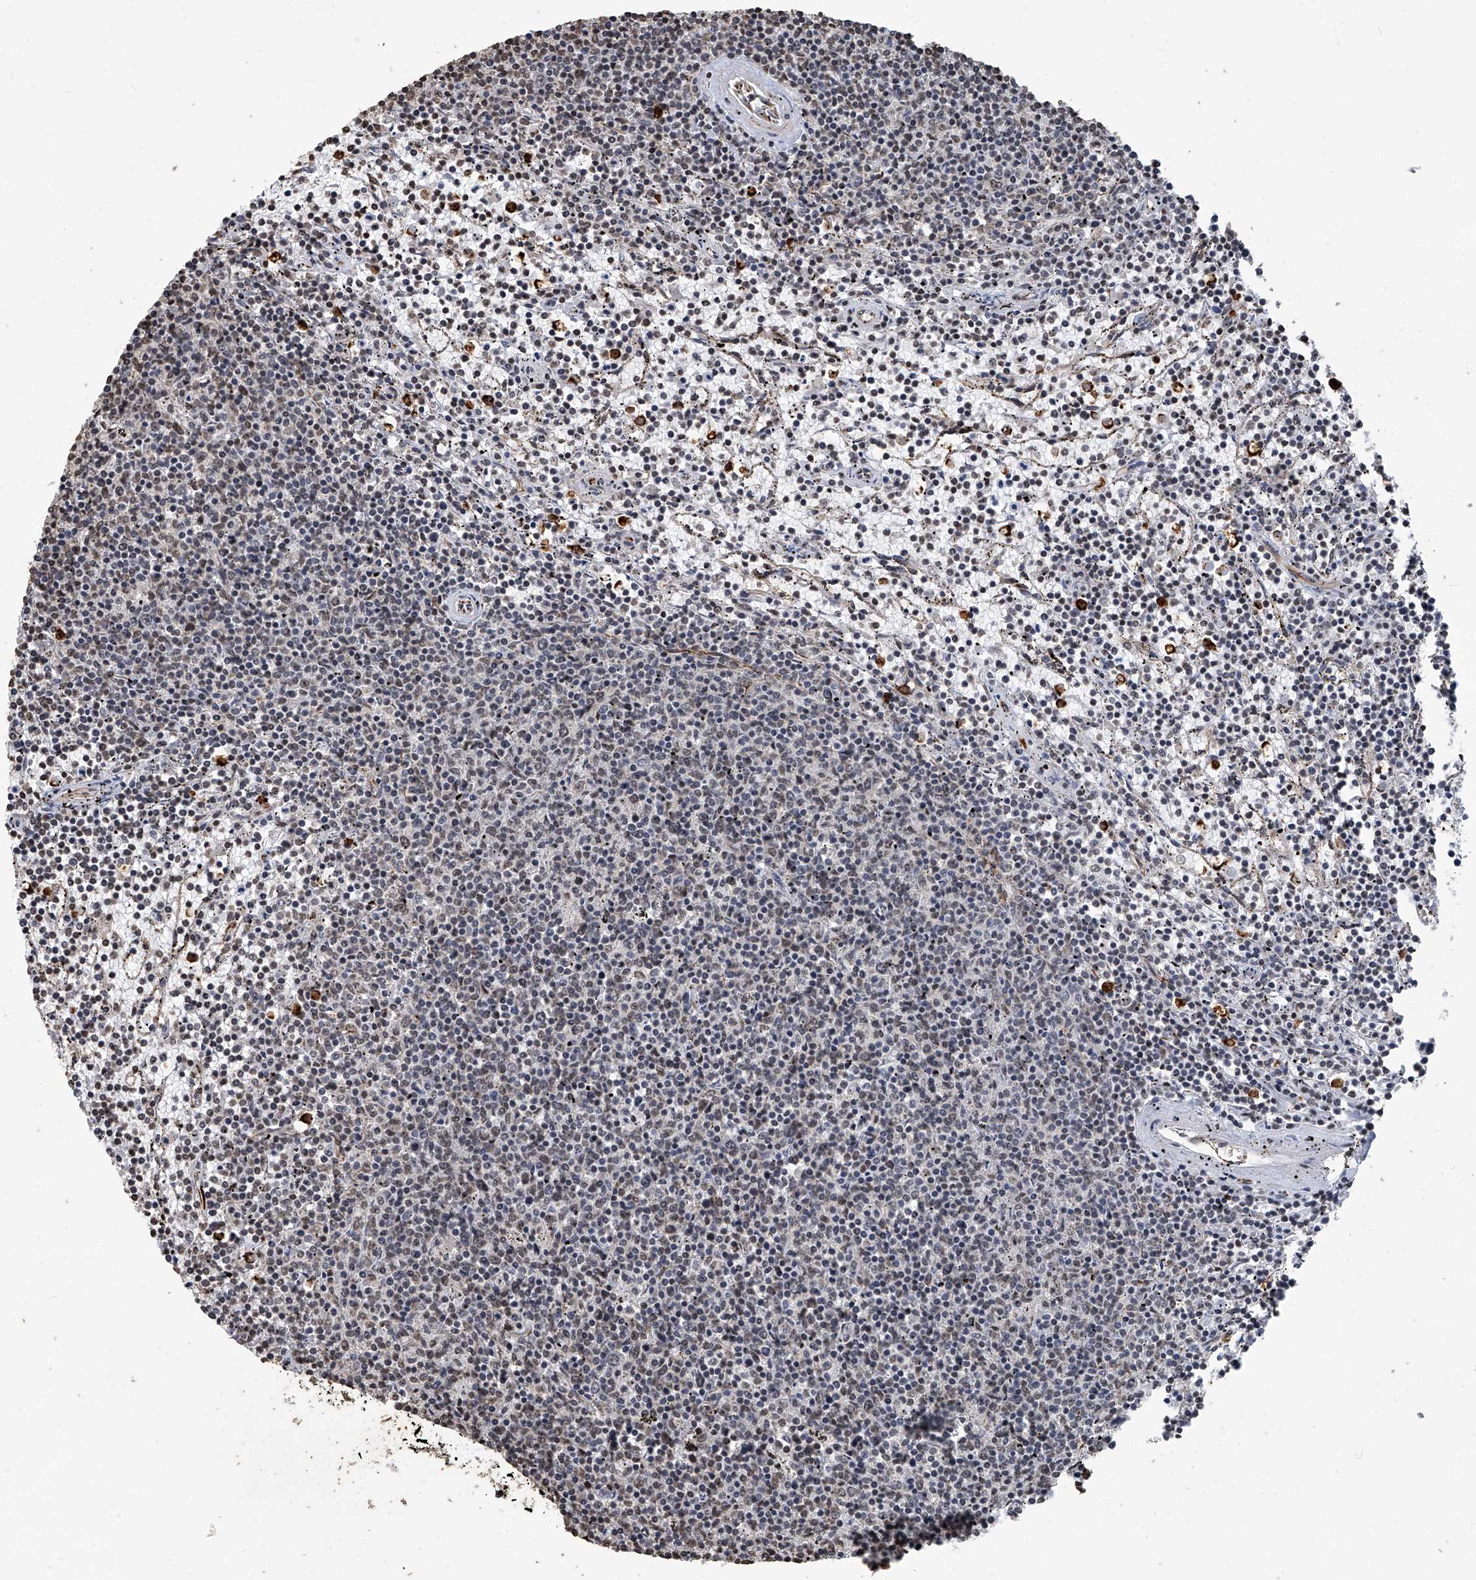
{"staining": {"intensity": "negative", "quantity": "none", "location": "none"}, "tissue": "lymphoma", "cell_type": "Tumor cells", "image_type": "cancer", "snomed": [{"axis": "morphology", "description": "Malignant lymphoma, non-Hodgkin's type, Low grade"}, {"axis": "topography", "description": "Spleen"}], "caption": "This is an IHC micrograph of human malignant lymphoma, non-Hodgkin's type (low-grade). There is no expression in tumor cells.", "gene": "GPR132", "patient": {"sex": "female", "age": 50}}